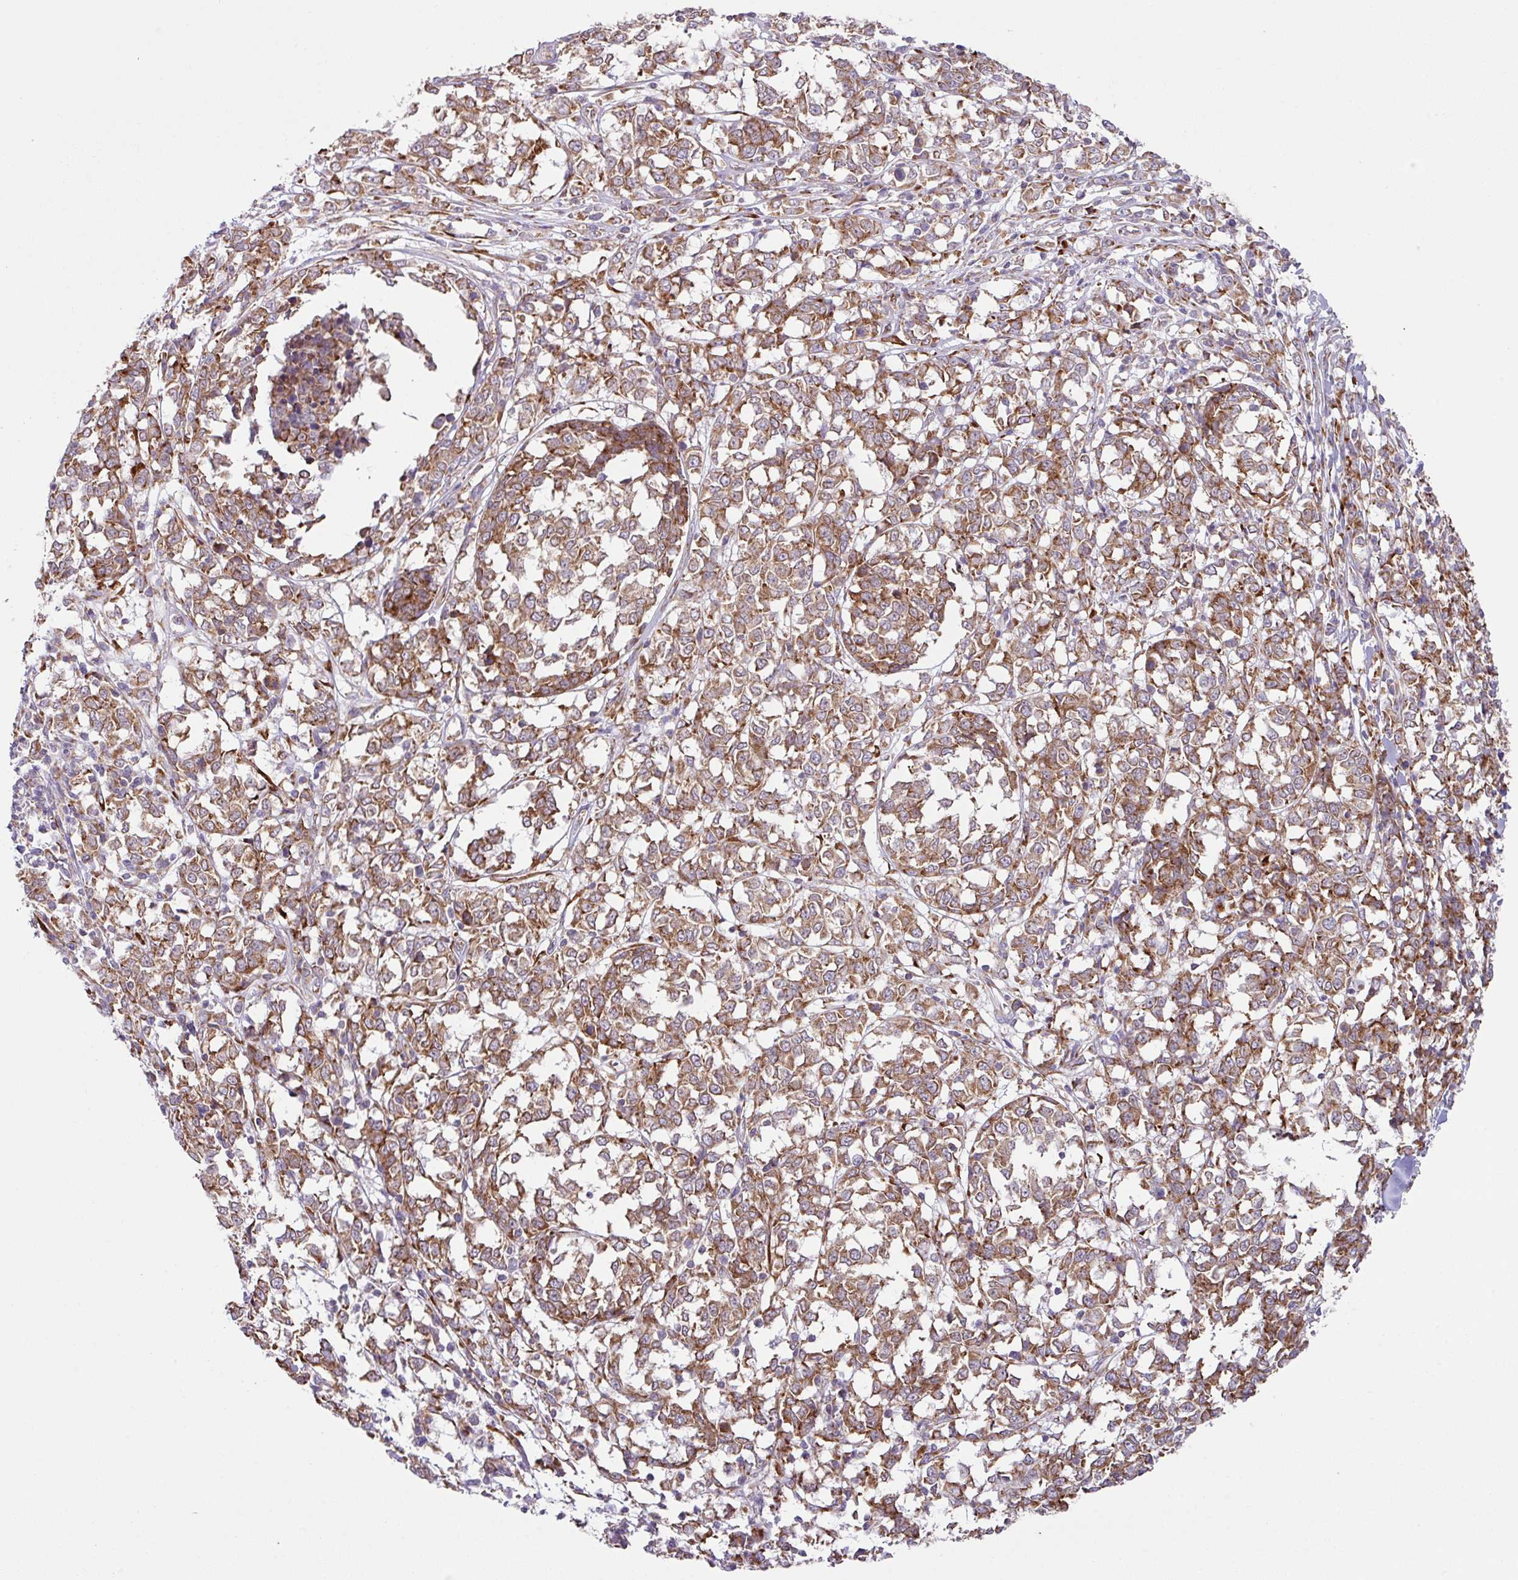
{"staining": {"intensity": "moderate", "quantity": ">75%", "location": "cytoplasmic/membranous"}, "tissue": "melanoma", "cell_type": "Tumor cells", "image_type": "cancer", "snomed": [{"axis": "morphology", "description": "Malignant melanoma, NOS"}, {"axis": "topography", "description": "Skin"}], "caption": "Melanoma stained for a protein (brown) demonstrates moderate cytoplasmic/membranous positive positivity in about >75% of tumor cells.", "gene": "SLC39A7", "patient": {"sex": "female", "age": 72}}